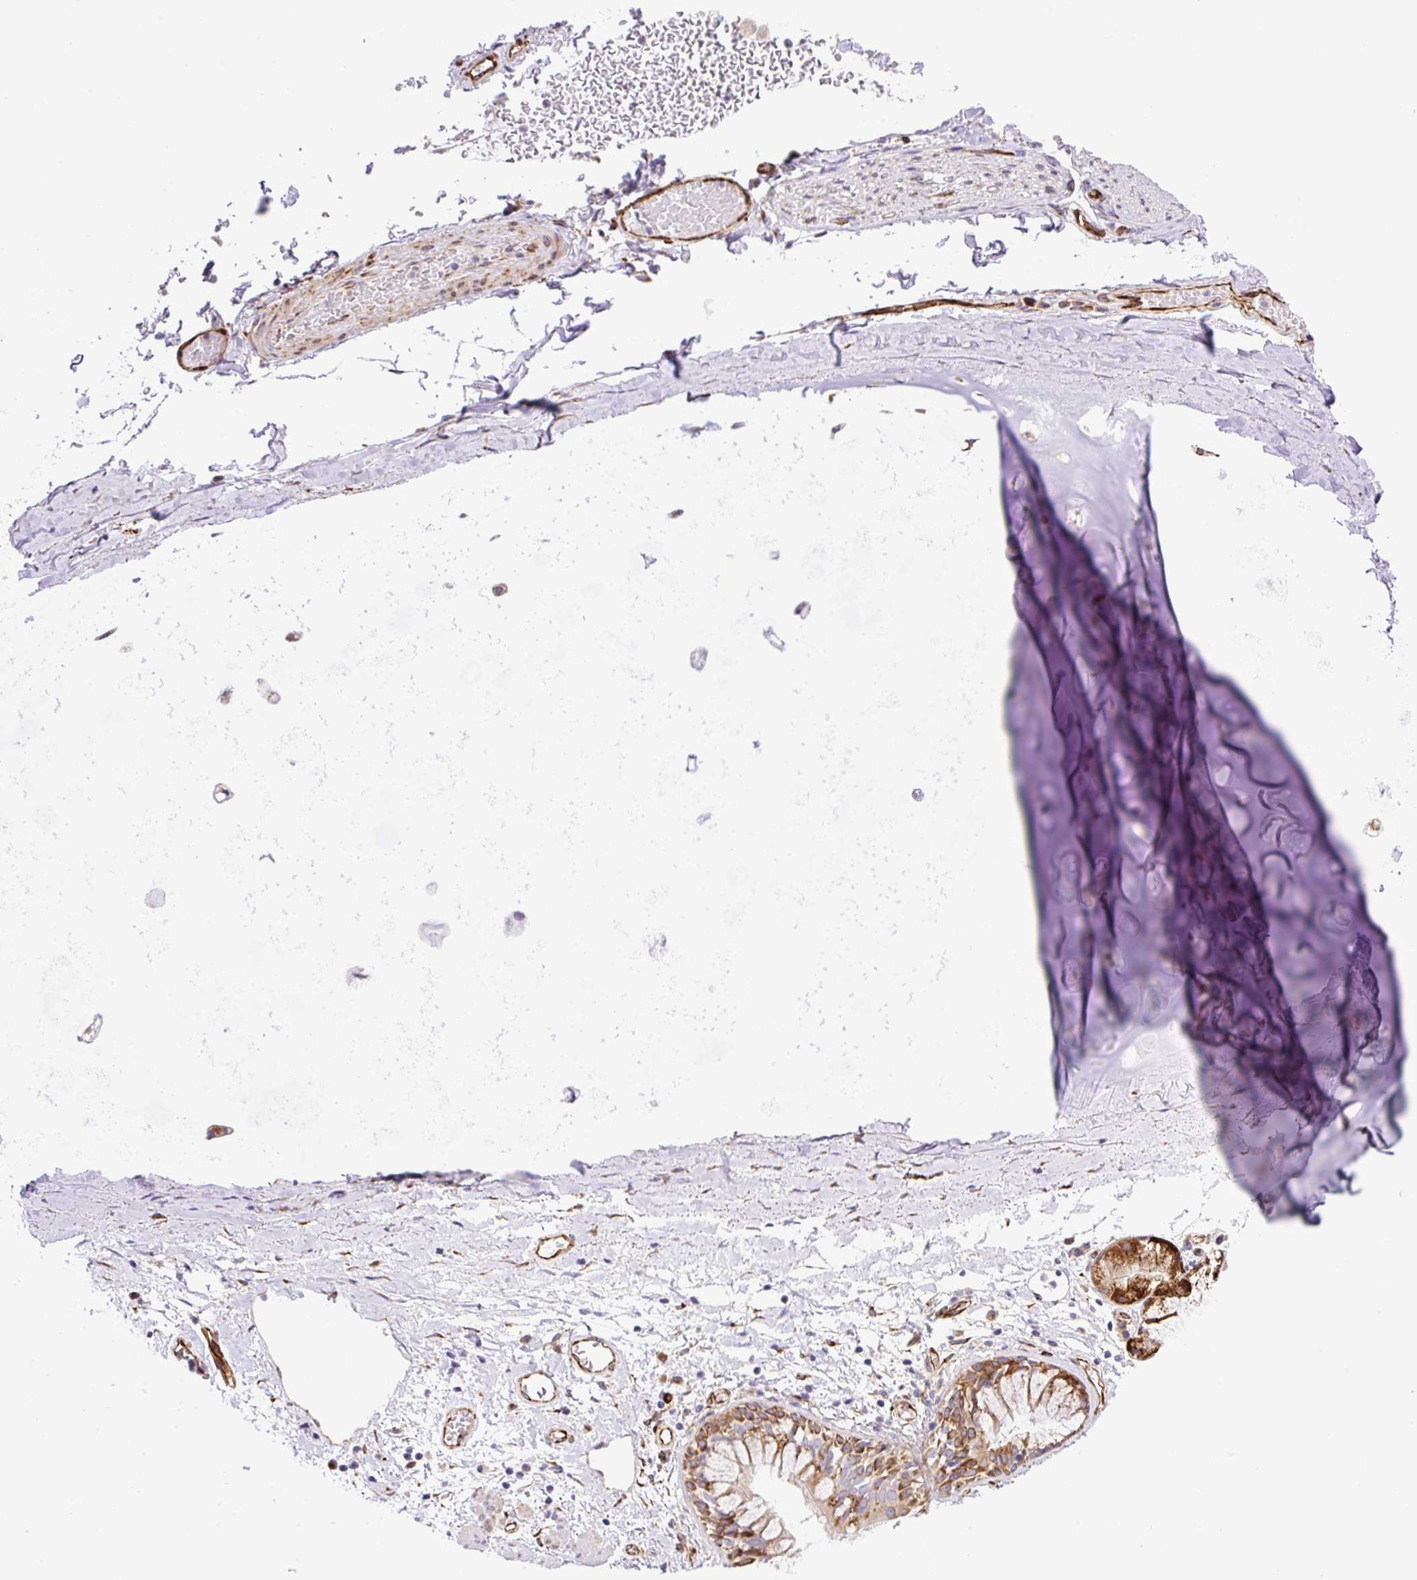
{"staining": {"intensity": "negative", "quantity": "none", "location": "none"}, "tissue": "soft tissue", "cell_type": "Chondrocytes", "image_type": "normal", "snomed": [{"axis": "morphology", "description": "Normal tissue, NOS"}, {"axis": "morphology", "description": "Degeneration, NOS"}, {"axis": "topography", "description": "Cartilage tissue"}, {"axis": "topography", "description": "Lung"}], "caption": "DAB immunohistochemical staining of unremarkable soft tissue displays no significant positivity in chondrocytes. (Immunohistochemistry (ihc), brightfield microscopy, high magnification).", "gene": "RAB30", "patient": {"sex": "female", "age": 61}}